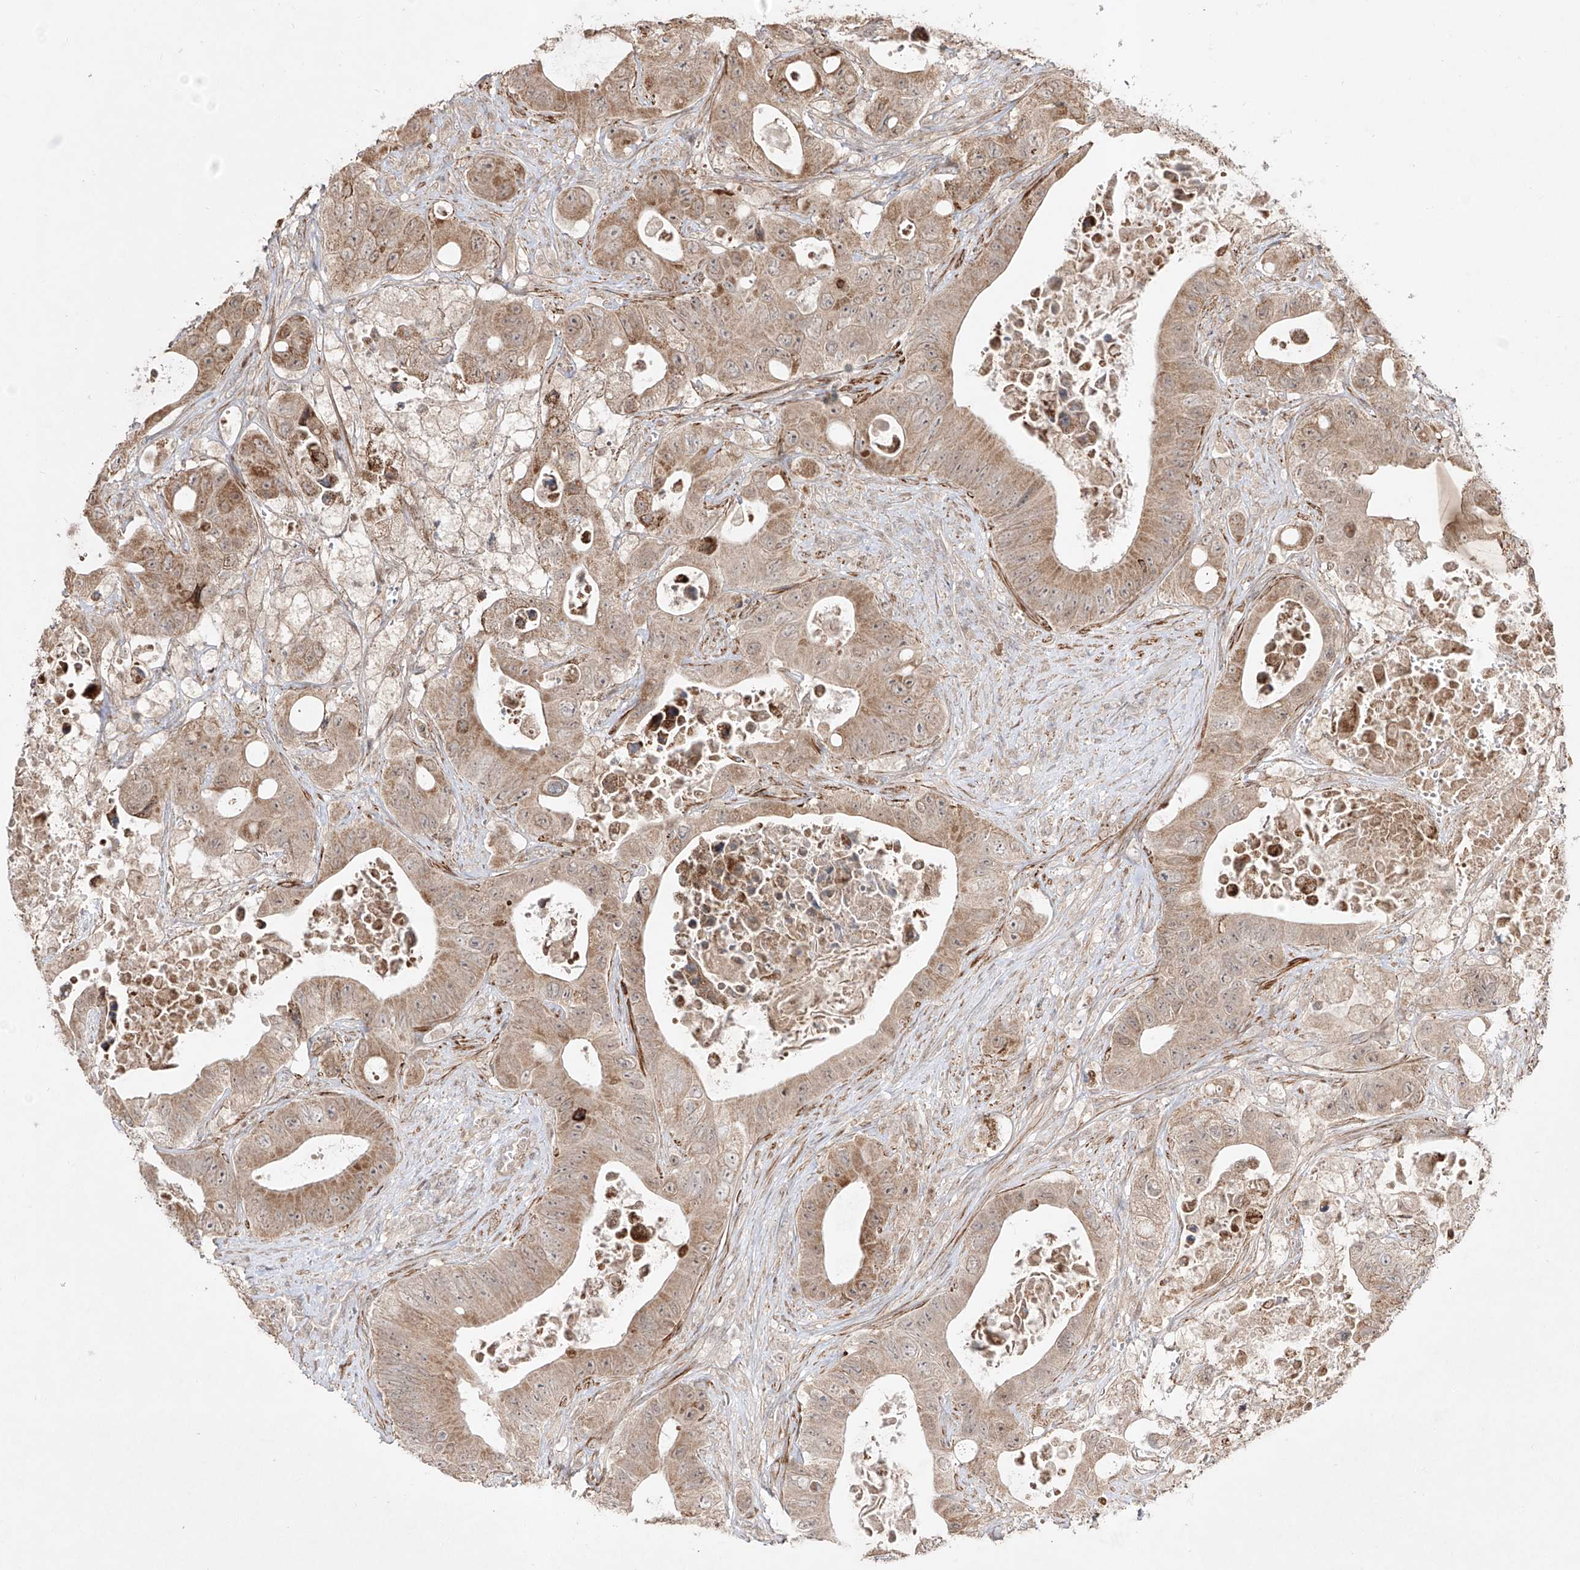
{"staining": {"intensity": "moderate", "quantity": ">75%", "location": "cytoplasmic/membranous"}, "tissue": "colorectal cancer", "cell_type": "Tumor cells", "image_type": "cancer", "snomed": [{"axis": "morphology", "description": "Adenocarcinoma, NOS"}, {"axis": "topography", "description": "Colon"}], "caption": "Tumor cells show medium levels of moderate cytoplasmic/membranous staining in about >75% of cells in colorectal adenocarcinoma.", "gene": "KDM1B", "patient": {"sex": "female", "age": 46}}